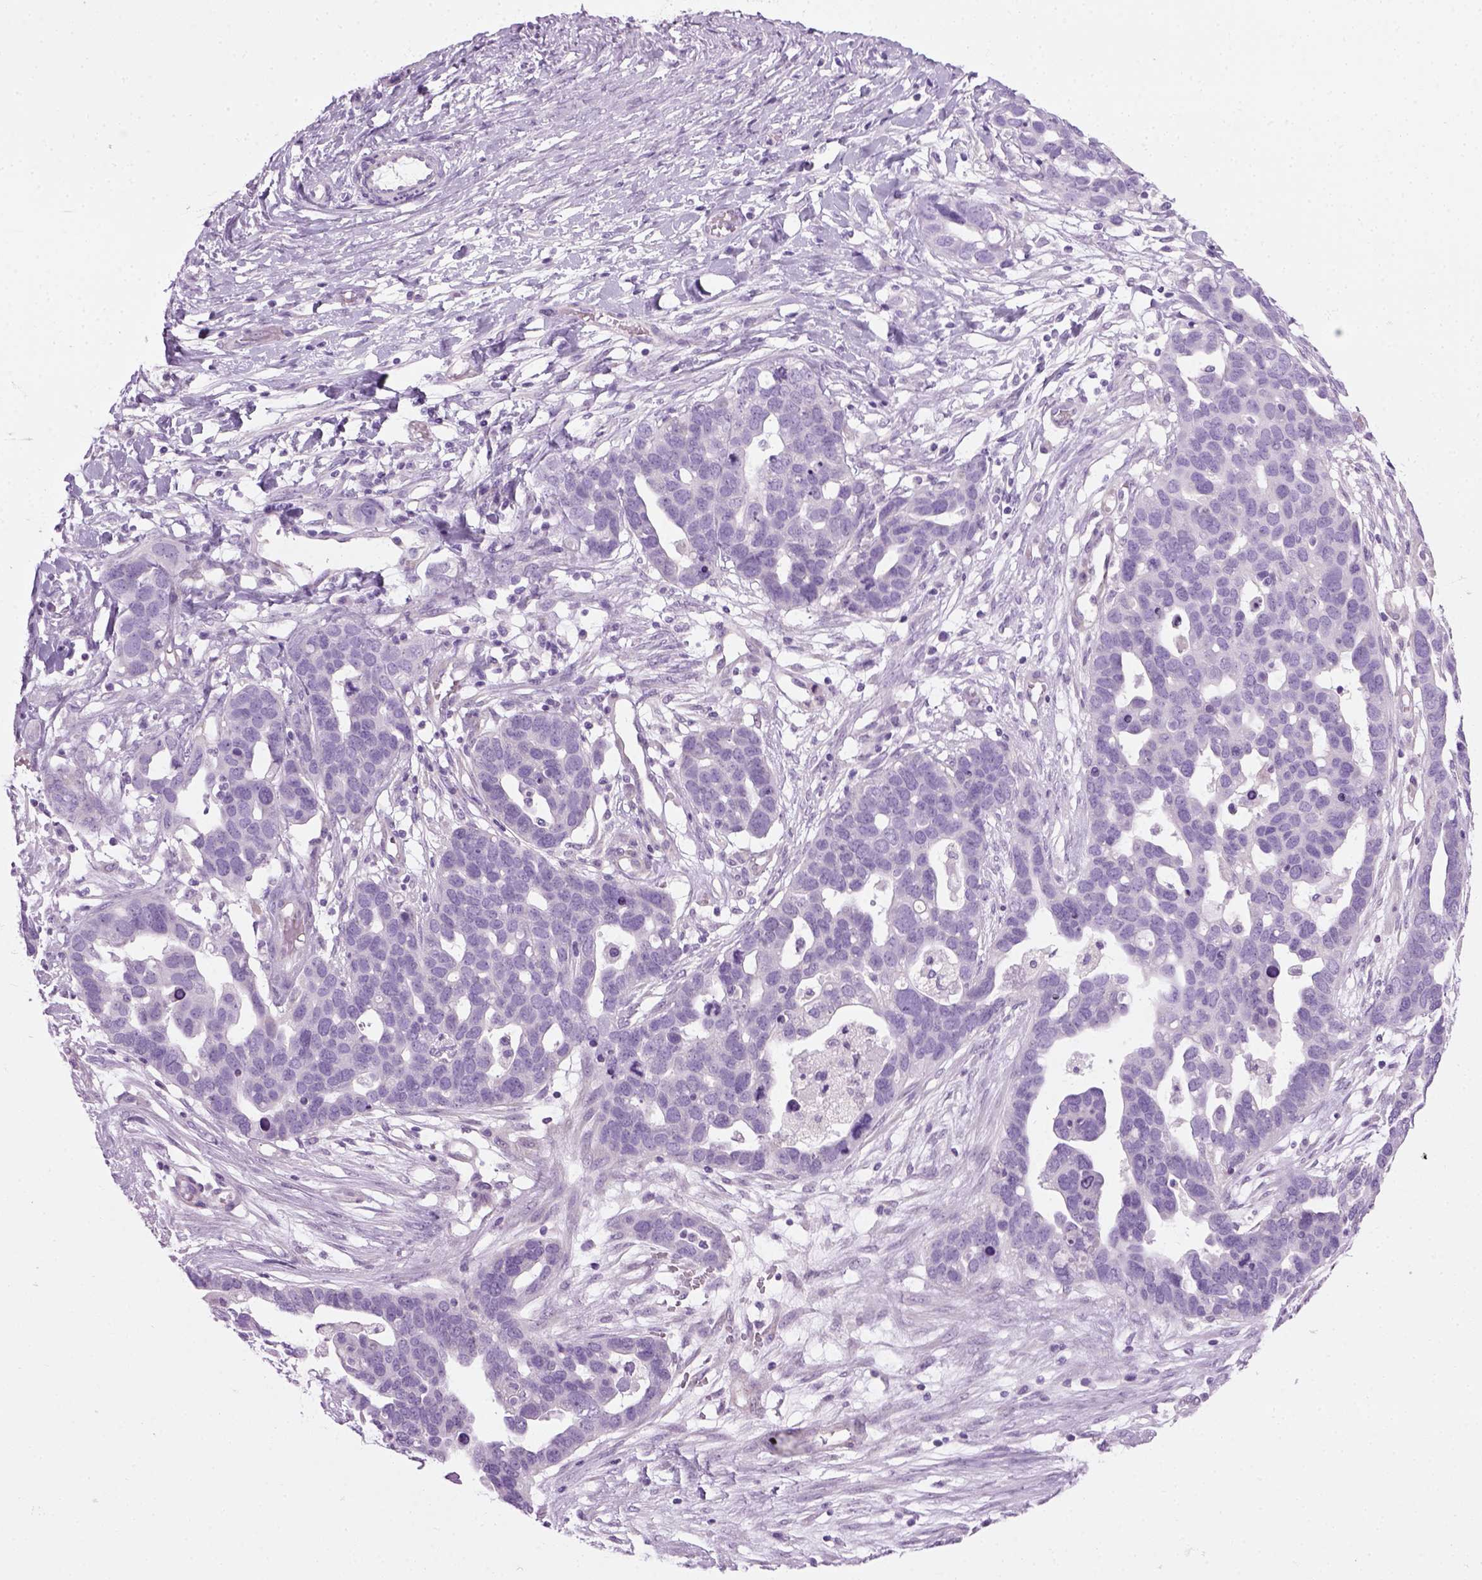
{"staining": {"intensity": "negative", "quantity": "none", "location": "none"}, "tissue": "ovarian cancer", "cell_type": "Tumor cells", "image_type": "cancer", "snomed": [{"axis": "morphology", "description": "Cystadenocarcinoma, serous, NOS"}, {"axis": "topography", "description": "Ovary"}], "caption": "High power microscopy photomicrograph of an IHC micrograph of ovarian cancer, revealing no significant expression in tumor cells.", "gene": "CIBAR2", "patient": {"sex": "female", "age": 54}}